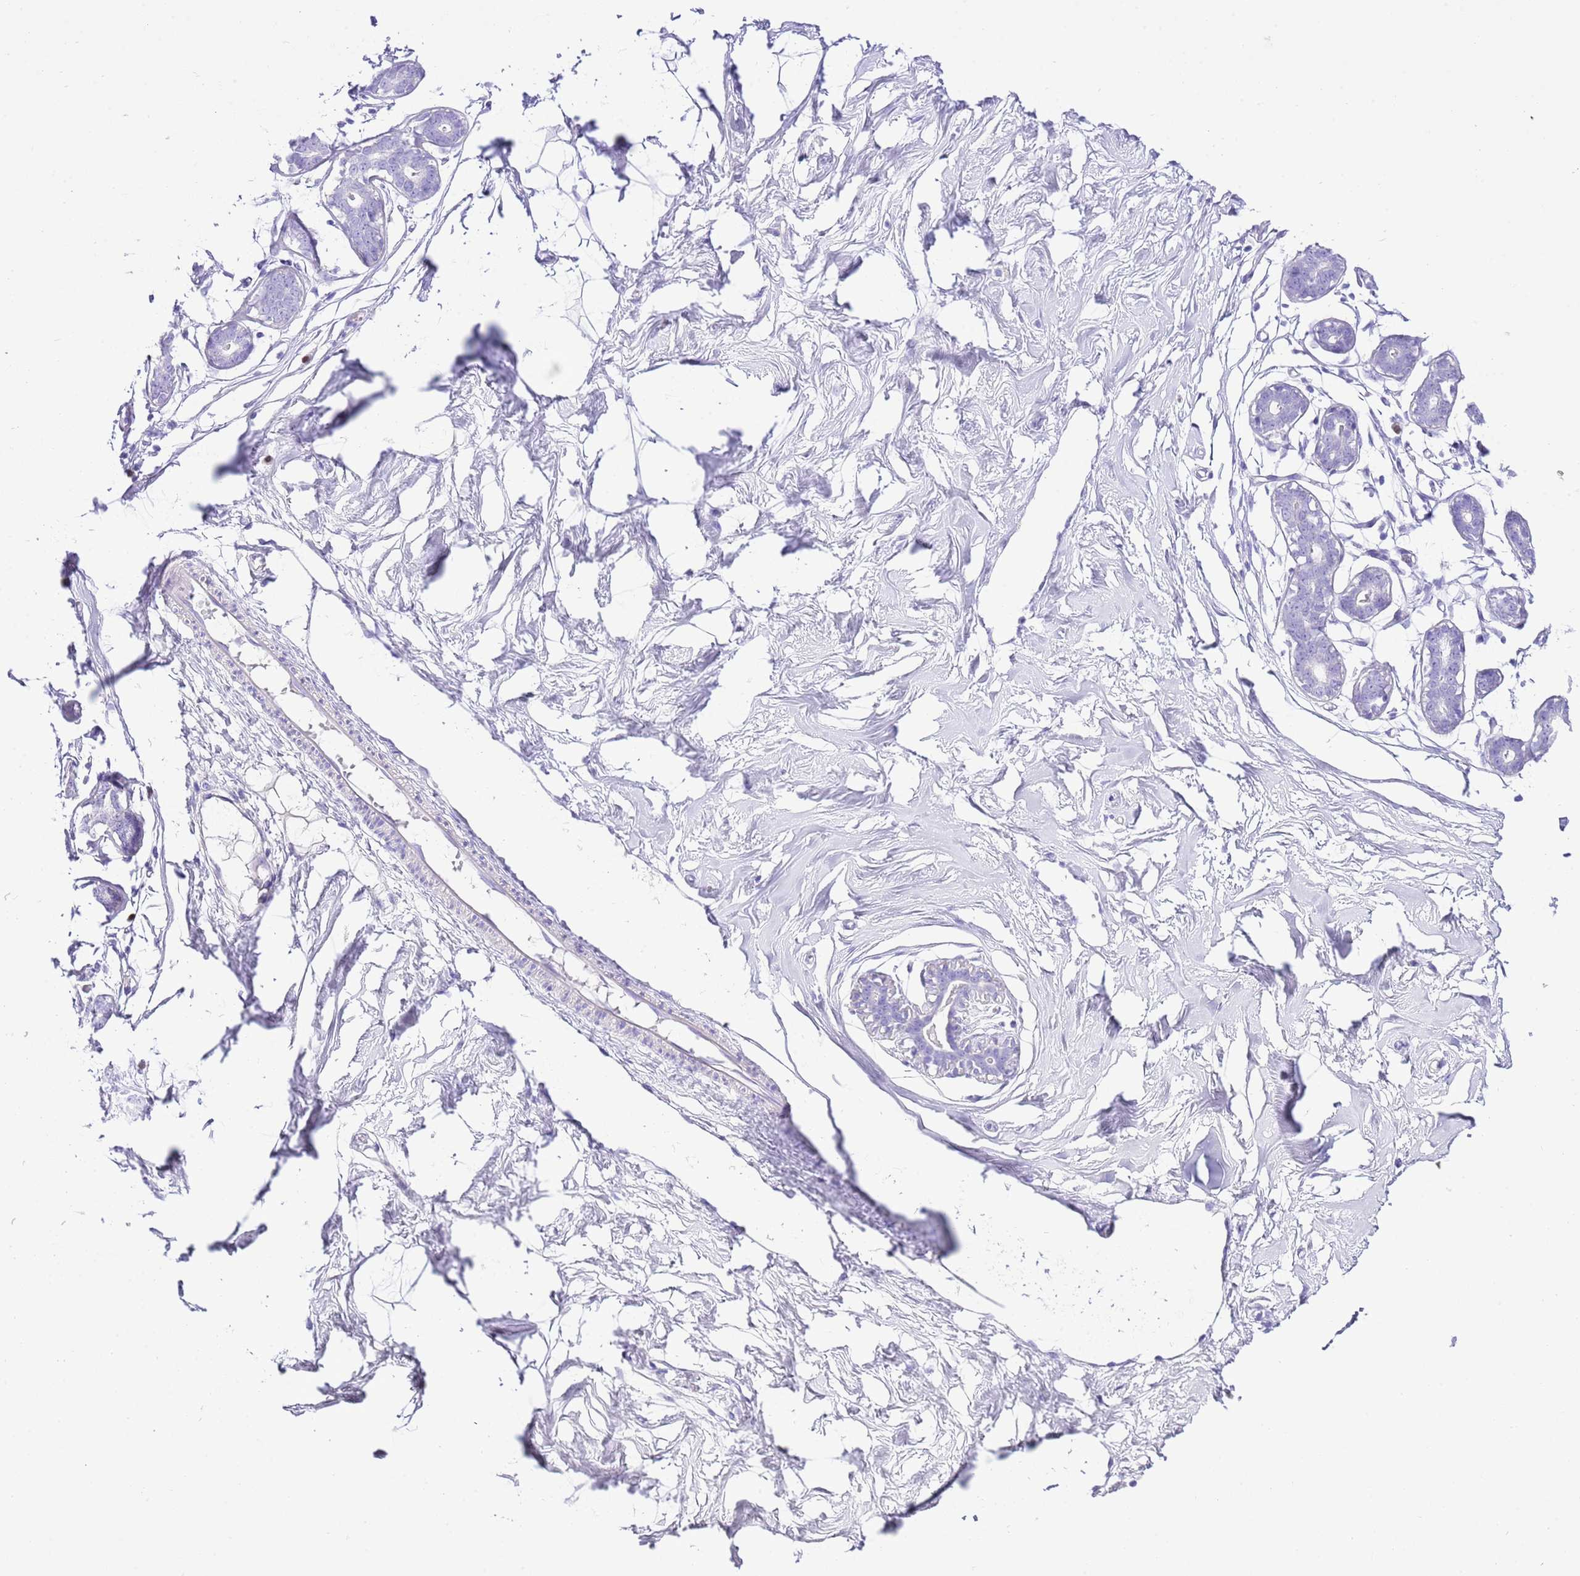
{"staining": {"intensity": "negative", "quantity": "none", "location": "none"}, "tissue": "breast", "cell_type": "Adipocytes", "image_type": "normal", "snomed": [{"axis": "morphology", "description": "Normal tissue, NOS"}, {"axis": "morphology", "description": "Adenoma, NOS"}, {"axis": "topography", "description": "Breast"}], "caption": "This histopathology image is of unremarkable breast stained with immunohistochemistry to label a protein in brown with the nuclei are counter-stained blue. There is no staining in adipocytes.", "gene": "BHLHA15", "patient": {"sex": "female", "age": 23}}